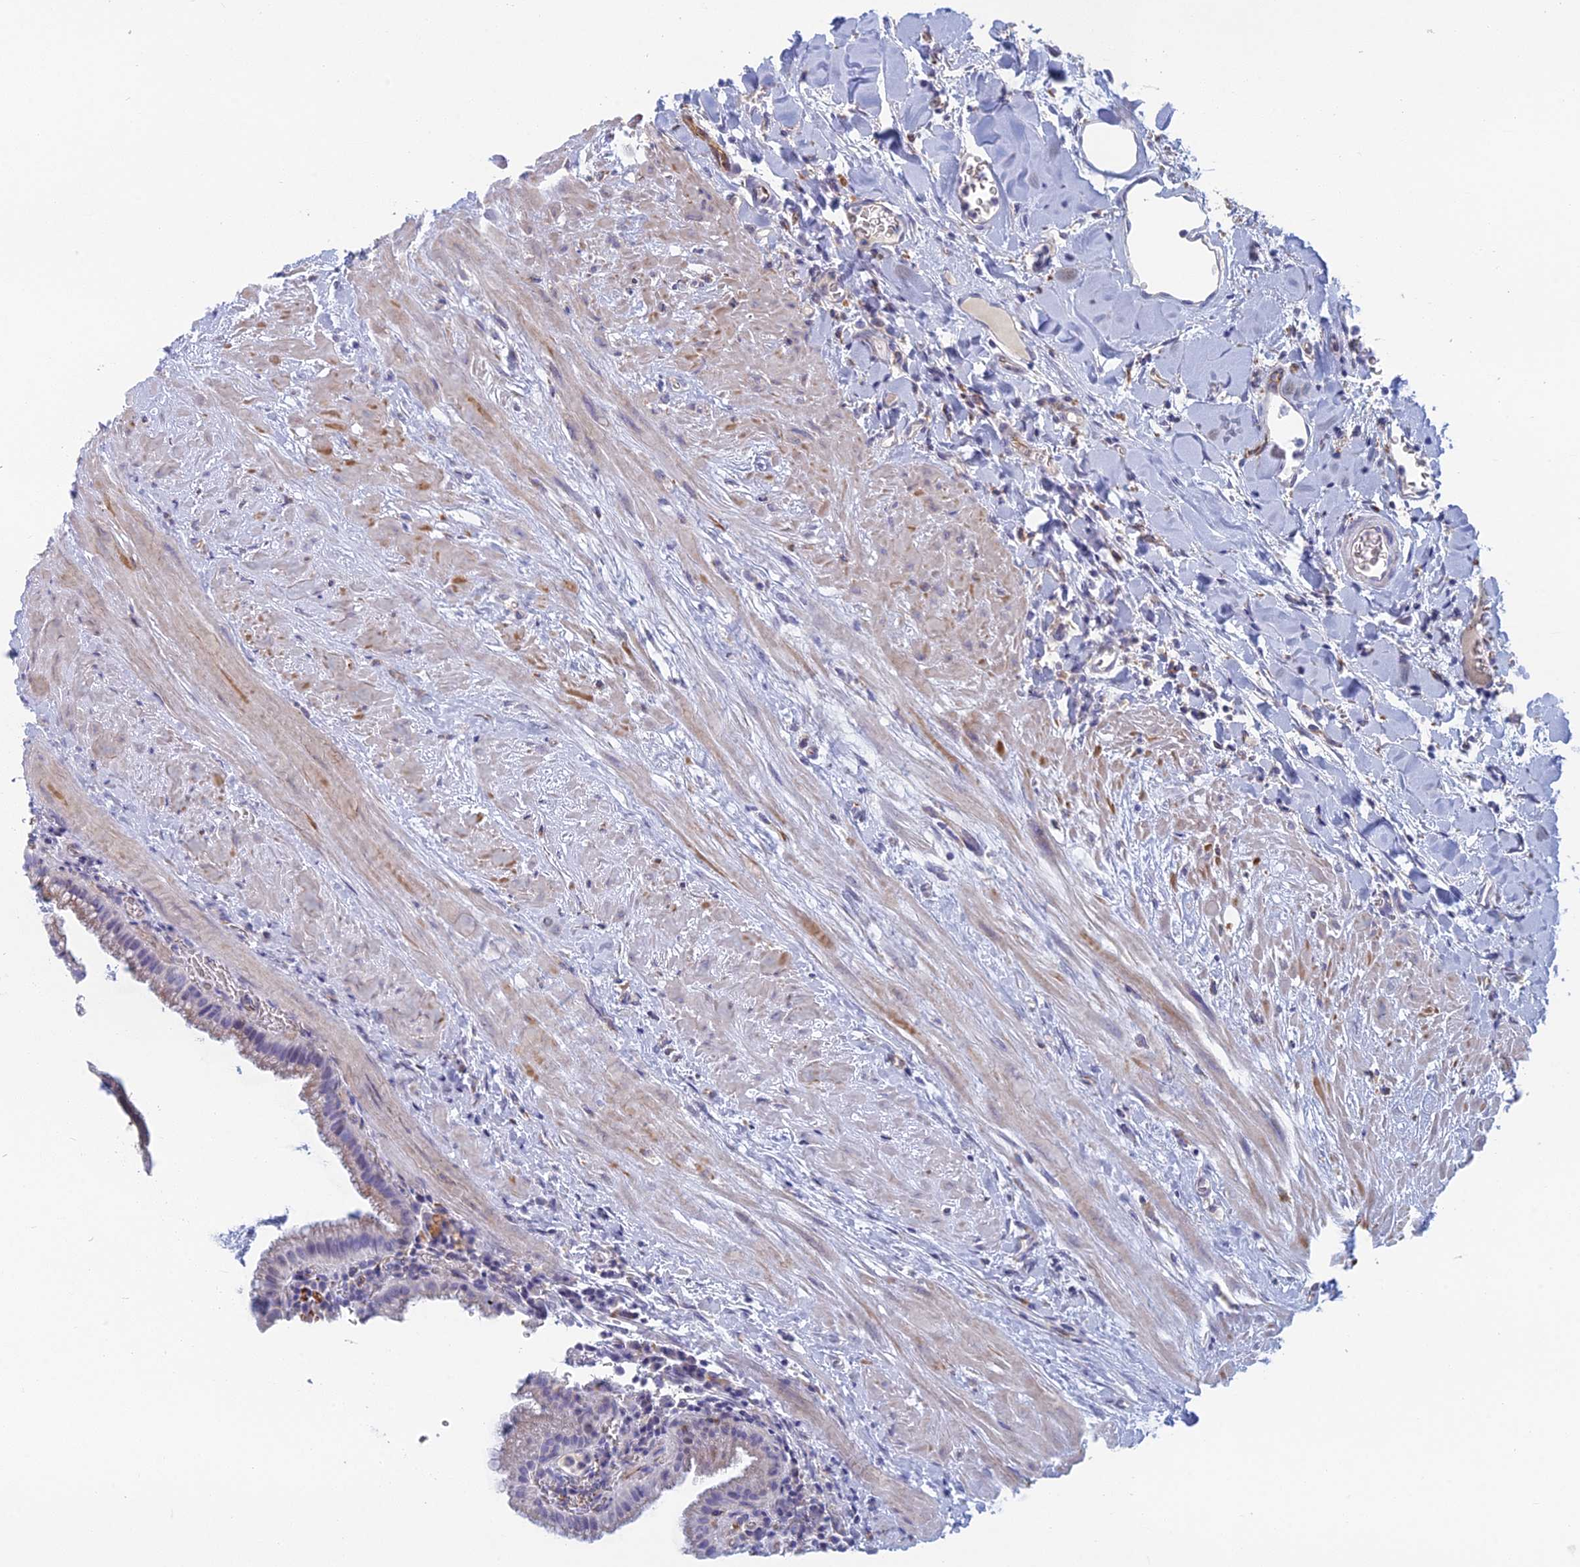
{"staining": {"intensity": "negative", "quantity": "none", "location": "none"}, "tissue": "gallbladder", "cell_type": "Glandular cells", "image_type": "normal", "snomed": [{"axis": "morphology", "description": "Normal tissue, NOS"}, {"axis": "topography", "description": "Gallbladder"}], "caption": "A high-resolution histopathology image shows immunohistochemistry staining of unremarkable gallbladder, which displays no significant expression in glandular cells.", "gene": "FERD3L", "patient": {"sex": "male", "age": 78}}